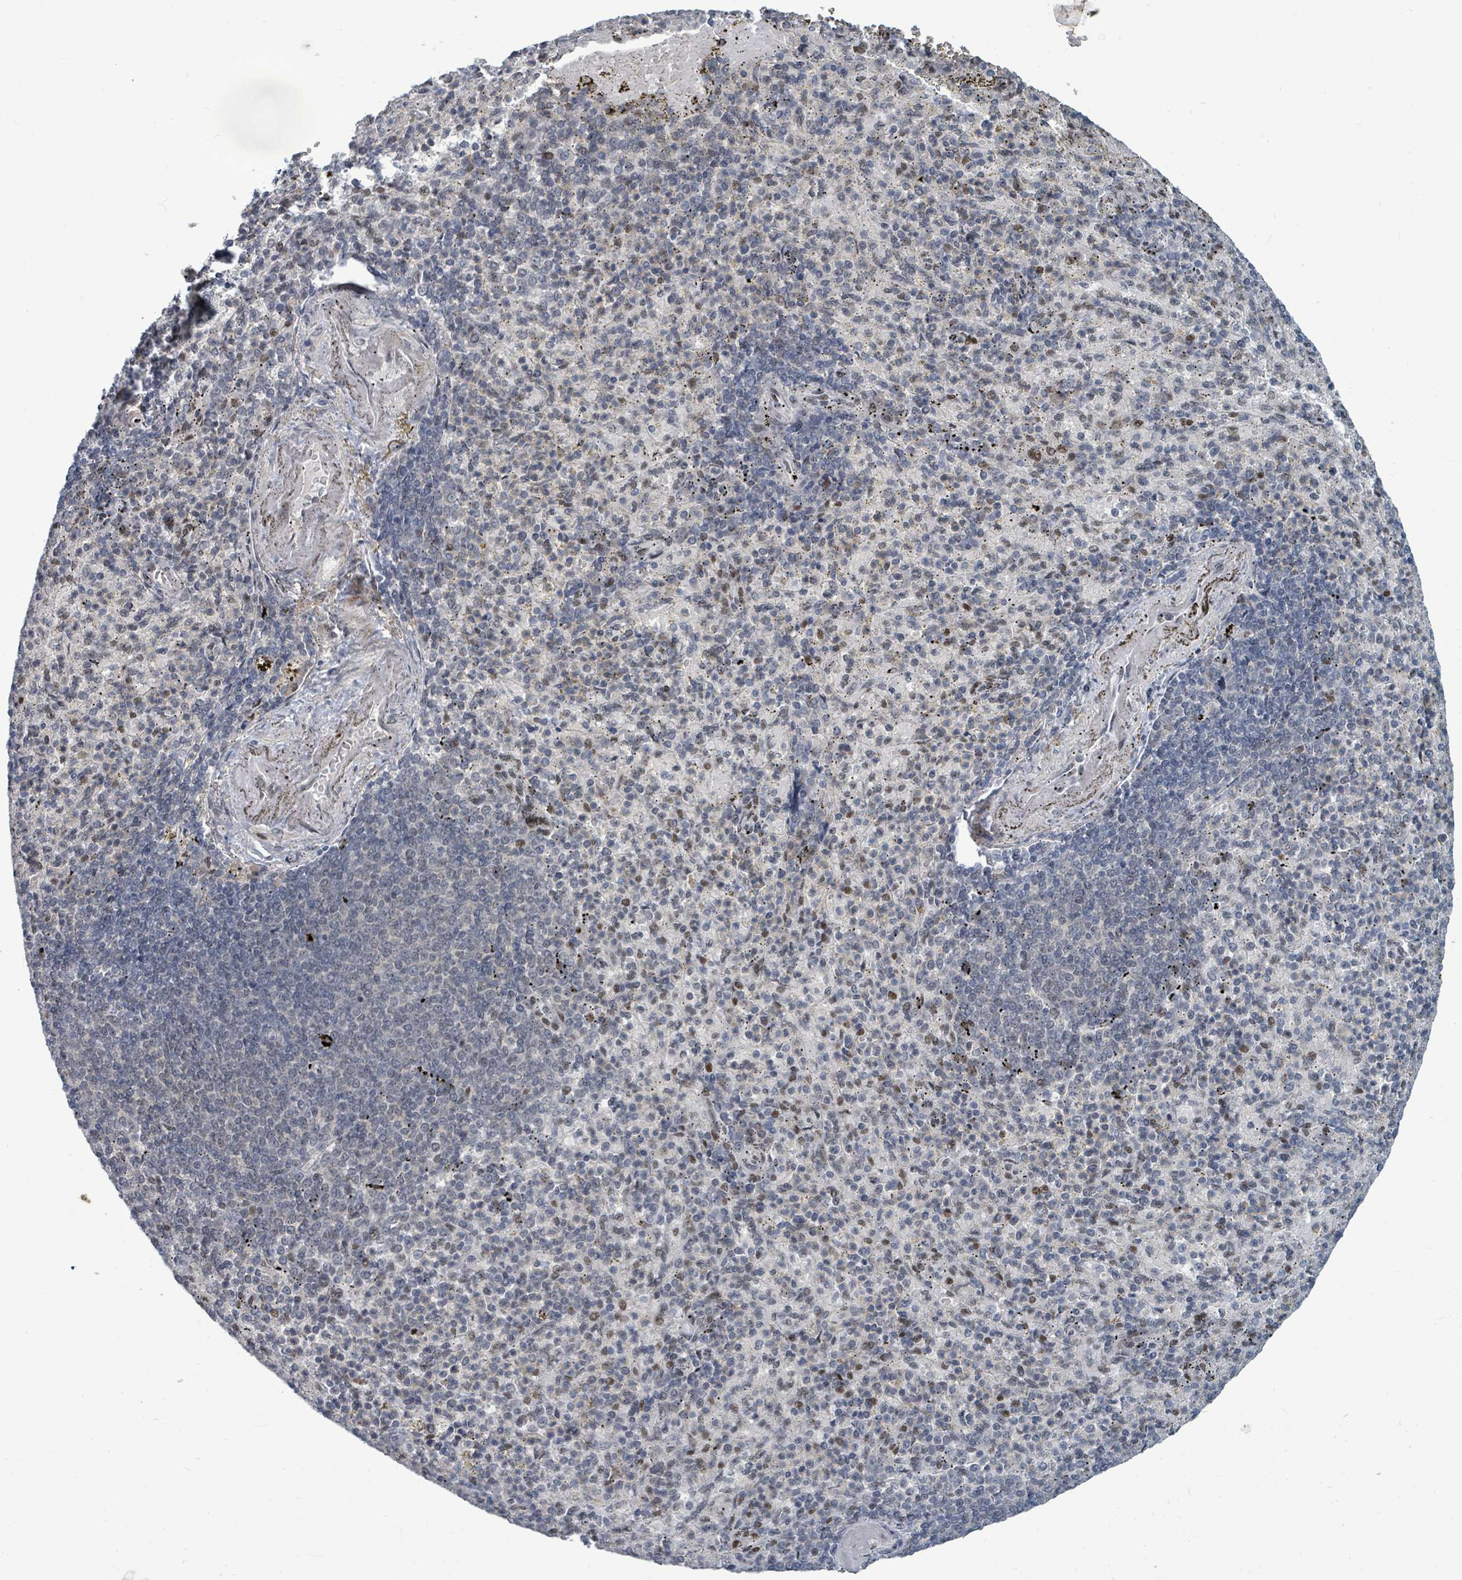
{"staining": {"intensity": "weak", "quantity": "25%-75%", "location": "nuclear"}, "tissue": "spleen", "cell_type": "Cells in red pulp", "image_type": "normal", "snomed": [{"axis": "morphology", "description": "Normal tissue, NOS"}, {"axis": "topography", "description": "Spleen"}], "caption": "Weak nuclear protein expression is appreciated in about 25%-75% of cells in red pulp in spleen. (DAB IHC, brown staining for protein, blue staining for nuclei).", "gene": "UCK1", "patient": {"sex": "female", "age": 74}}